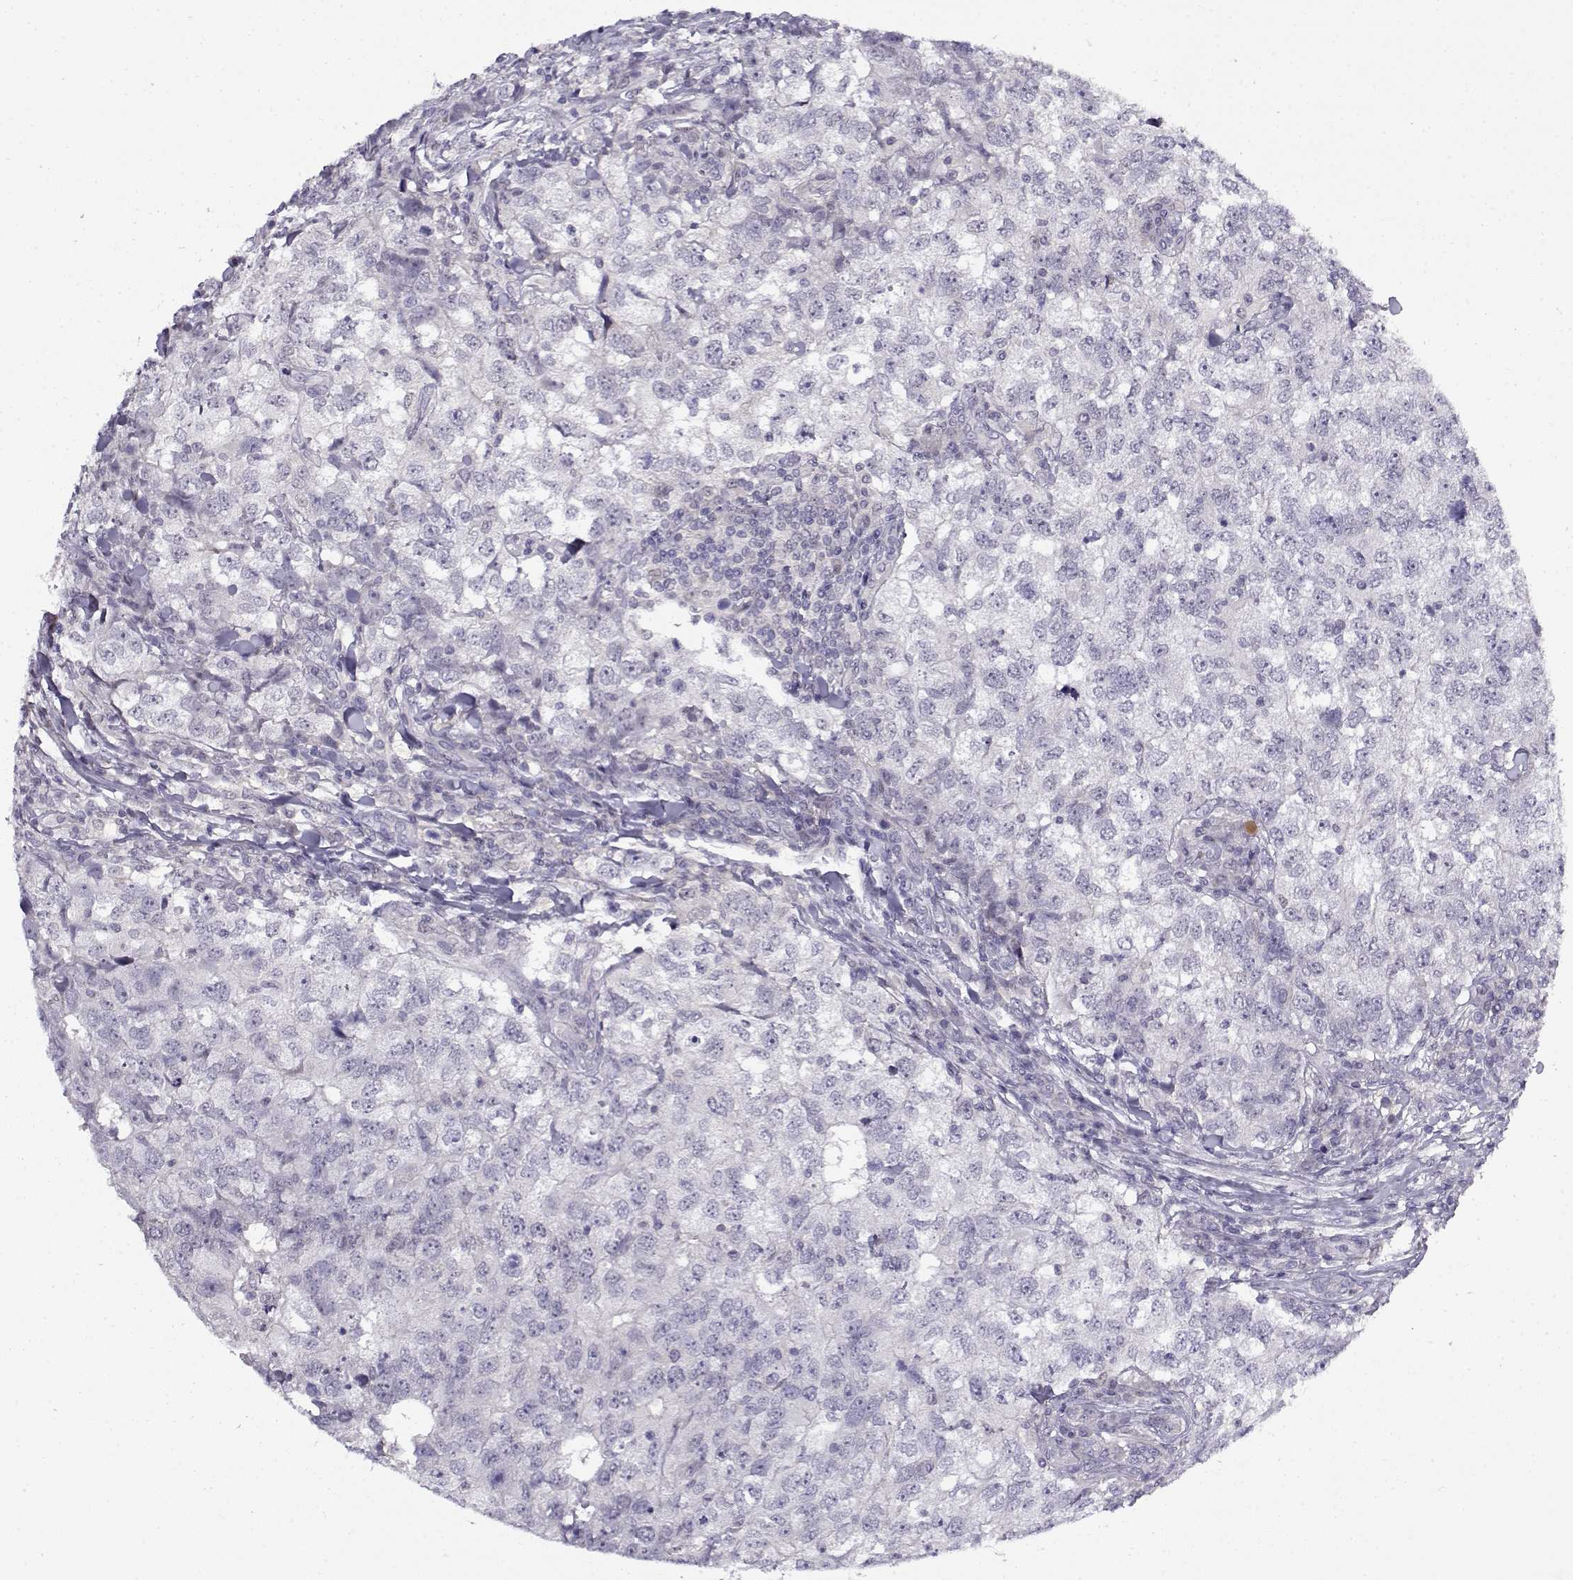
{"staining": {"intensity": "negative", "quantity": "none", "location": "none"}, "tissue": "breast cancer", "cell_type": "Tumor cells", "image_type": "cancer", "snomed": [{"axis": "morphology", "description": "Duct carcinoma"}, {"axis": "topography", "description": "Breast"}], "caption": "The histopathology image displays no significant staining in tumor cells of breast cancer (invasive ductal carcinoma). (Stains: DAB (3,3'-diaminobenzidine) immunohistochemistry (IHC) with hematoxylin counter stain, Microscopy: brightfield microscopy at high magnification).", "gene": "FEZF1", "patient": {"sex": "female", "age": 30}}